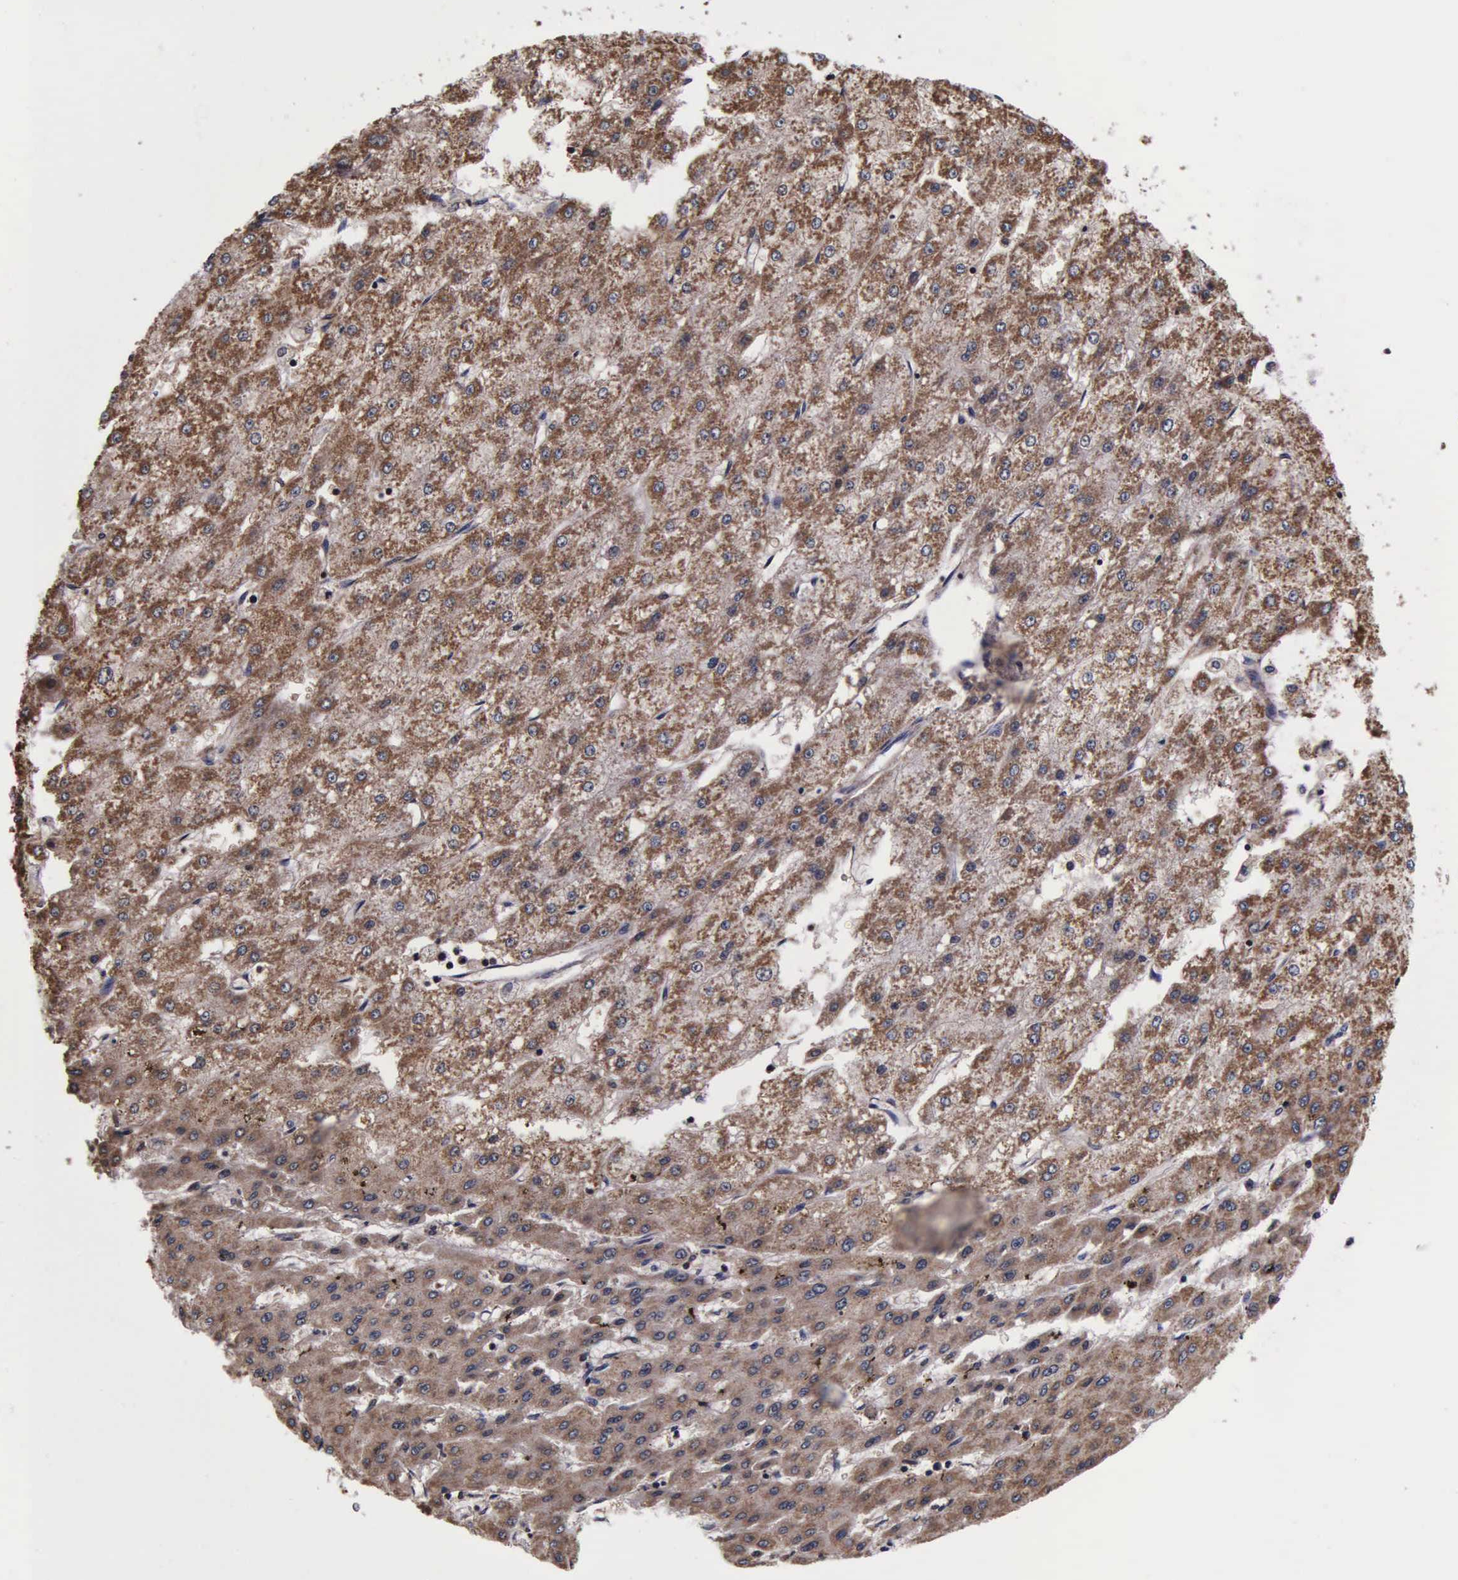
{"staining": {"intensity": "moderate", "quantity": ">75%", "location": "cytoplasmic/membranous"}, "tissue": "liver cancer", "cell_type": "Tumor cells", "image_type": "cancer", "snomed": [{"axis": "morphology", "description": "Carcinoma, Hepatocellular, NOS"}, {"axis": "topography", "description": "Liver"}], "caption": "Liver cancer was stained to show a protein in brown. There is medium levels of moderate cytoplasmic/membranous expression in about >75% of tumor cells.", "gene": "PSMA3", "patient": {"sex": "female", "age": 52}}